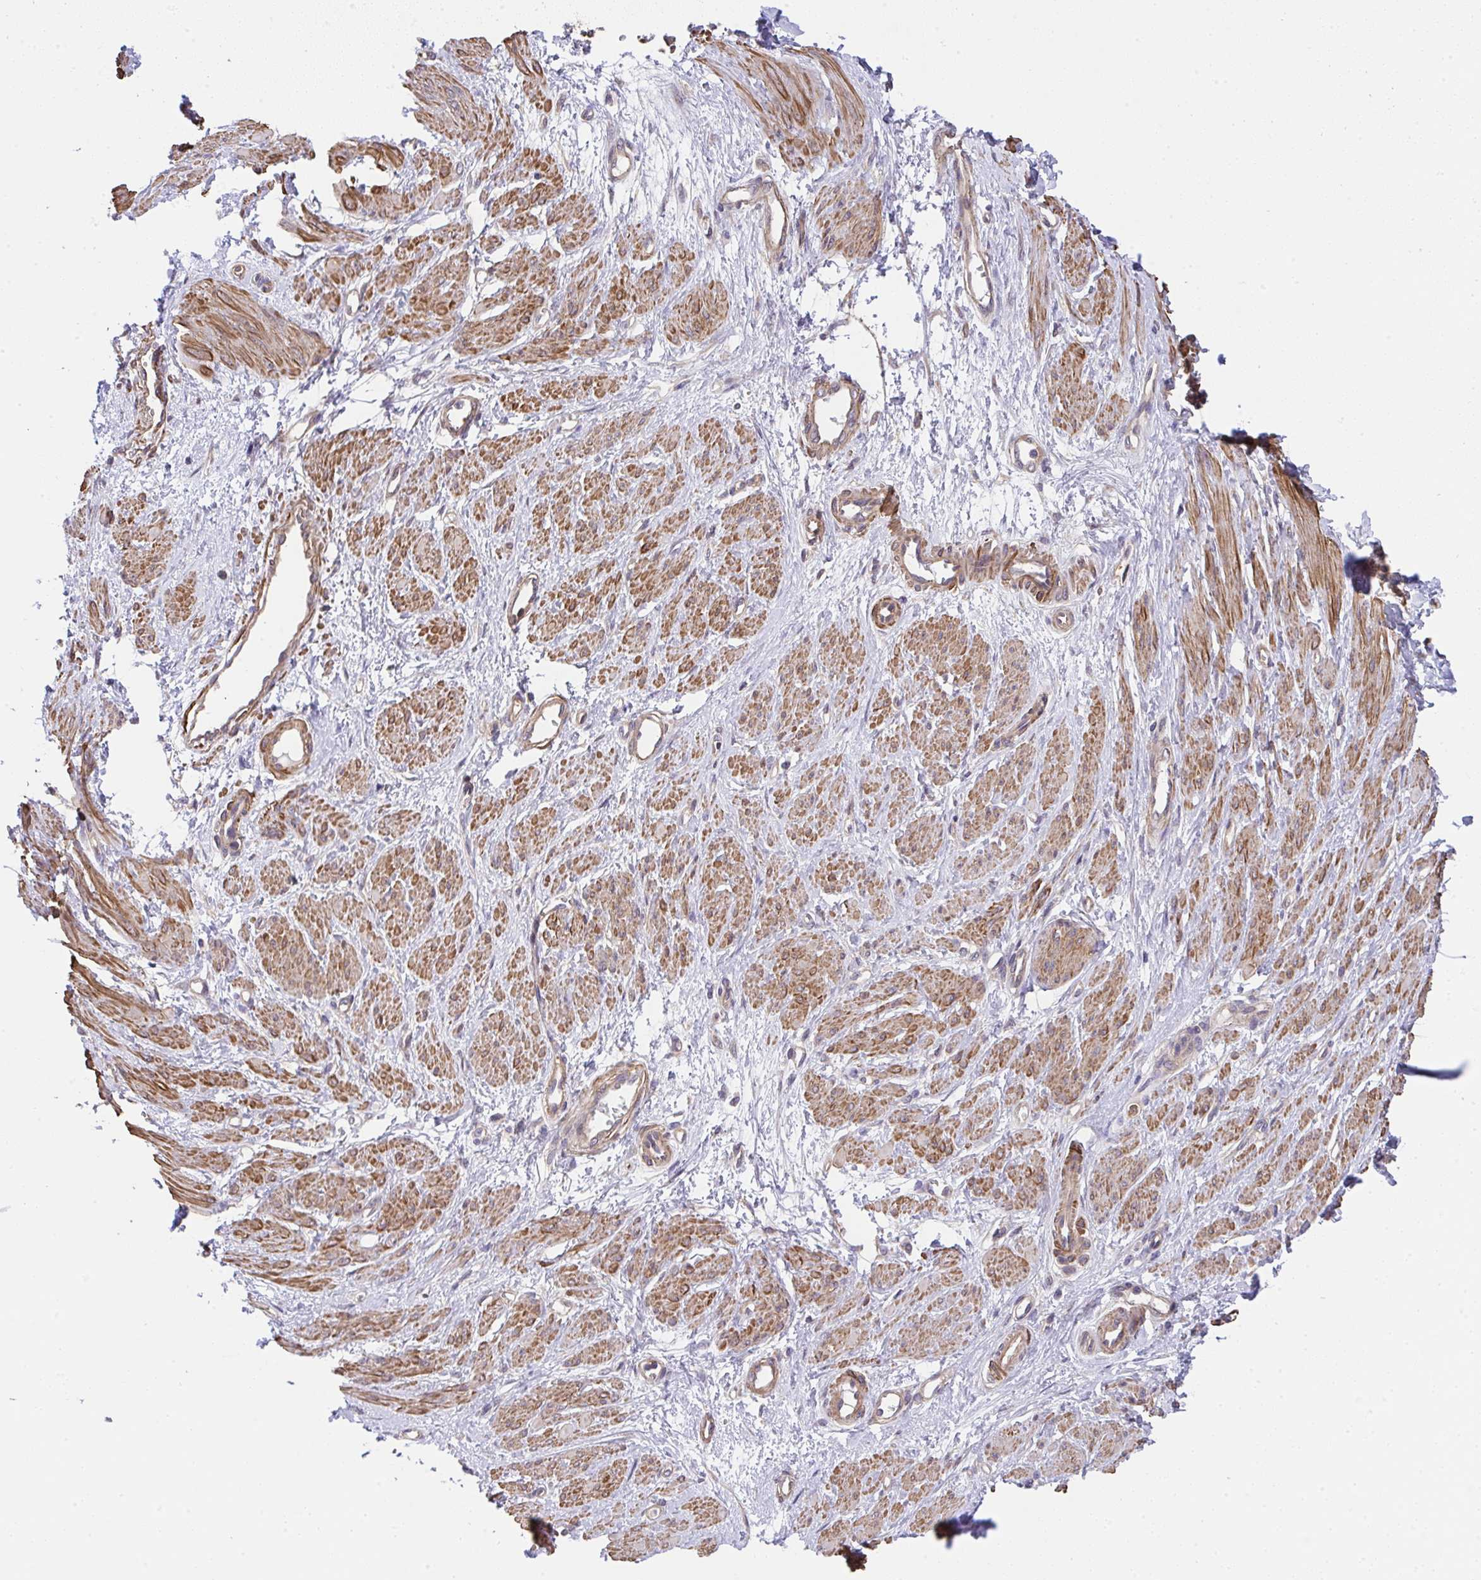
{"staining": {"intensity": "strong", "quantity": ">75%", "location": "cytoplasmic/membranous"}, "tissue": "smooth muscle", "cell_type": "Smooth muscle cells", "image_type": "normal", "snomed": [{"axis": "morphology", "description": "Normal tissue, NOS"}, {"axis": "topography", "description": "Smooth muscle"}, {"axis": "topography", "description": "Uterus"}], "caption": "Strong cytoplasmic/membranous protein positivity is appreciated in about >75% of smooth muscle cells in smooth muscle. The protein of interest is shown in brown color, while the nuclei are stained blue.", "gene": "ZNF696", "patient": {"sex": "female", "age": 39}}